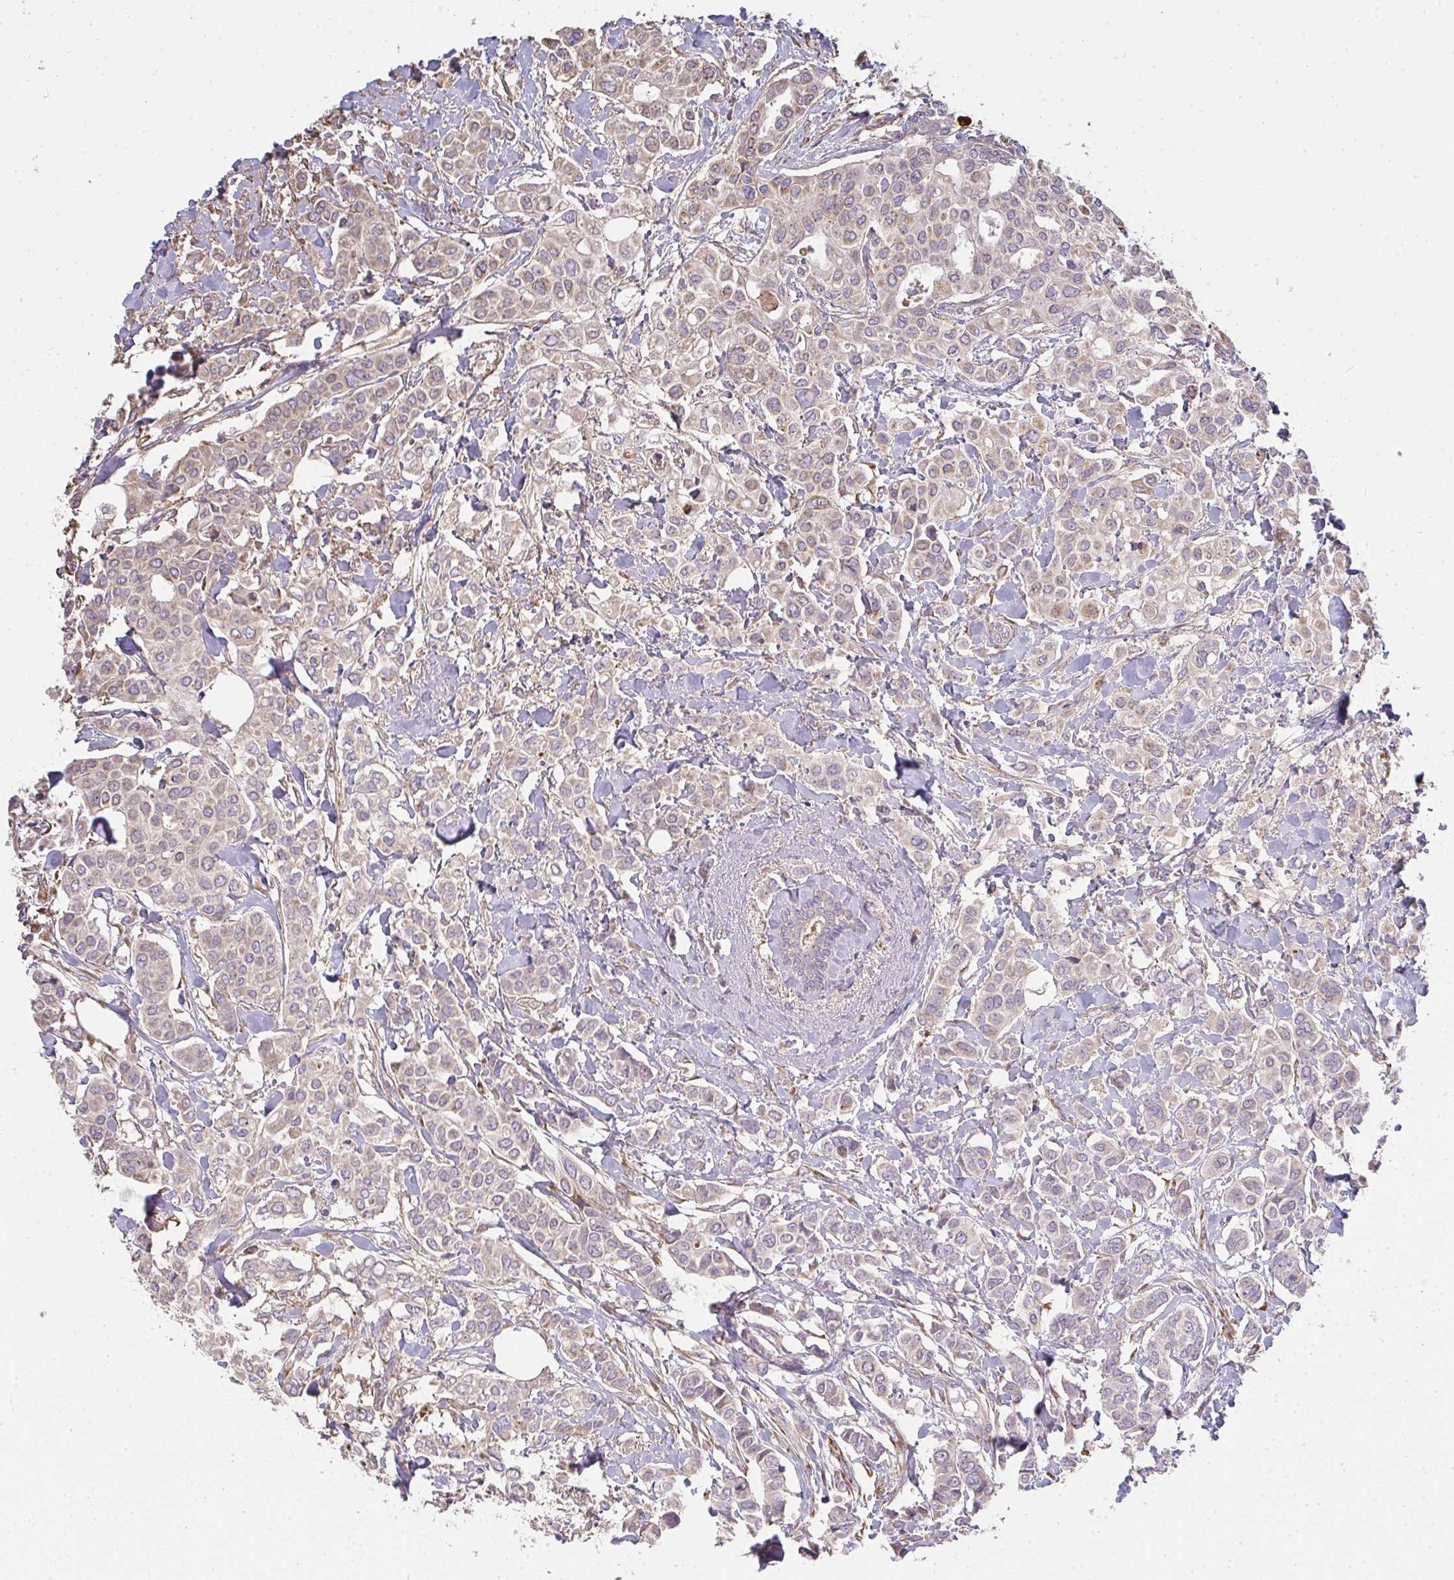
{"staining": {"intensity": "weak", "quantity": ">75%", "location": "cytoplasmic/membranous"}, "tissue": "breast cancer", "cell_type": "Tumor cells", "image_type": "cancer", "snomed": [{"axis": "morphology", "description": "Lobular carcinoma"}, {"axis": "topography", "description": "Breast"}], "caption": "Immunohistochemical staining of lobular carcinoma (breast) shows low levels of weak cytoplasmic/membranous protein expression in about >75% of tumor cells.", "gene": "BRINP3", "patient": {"sex": "female", "age": 51}}